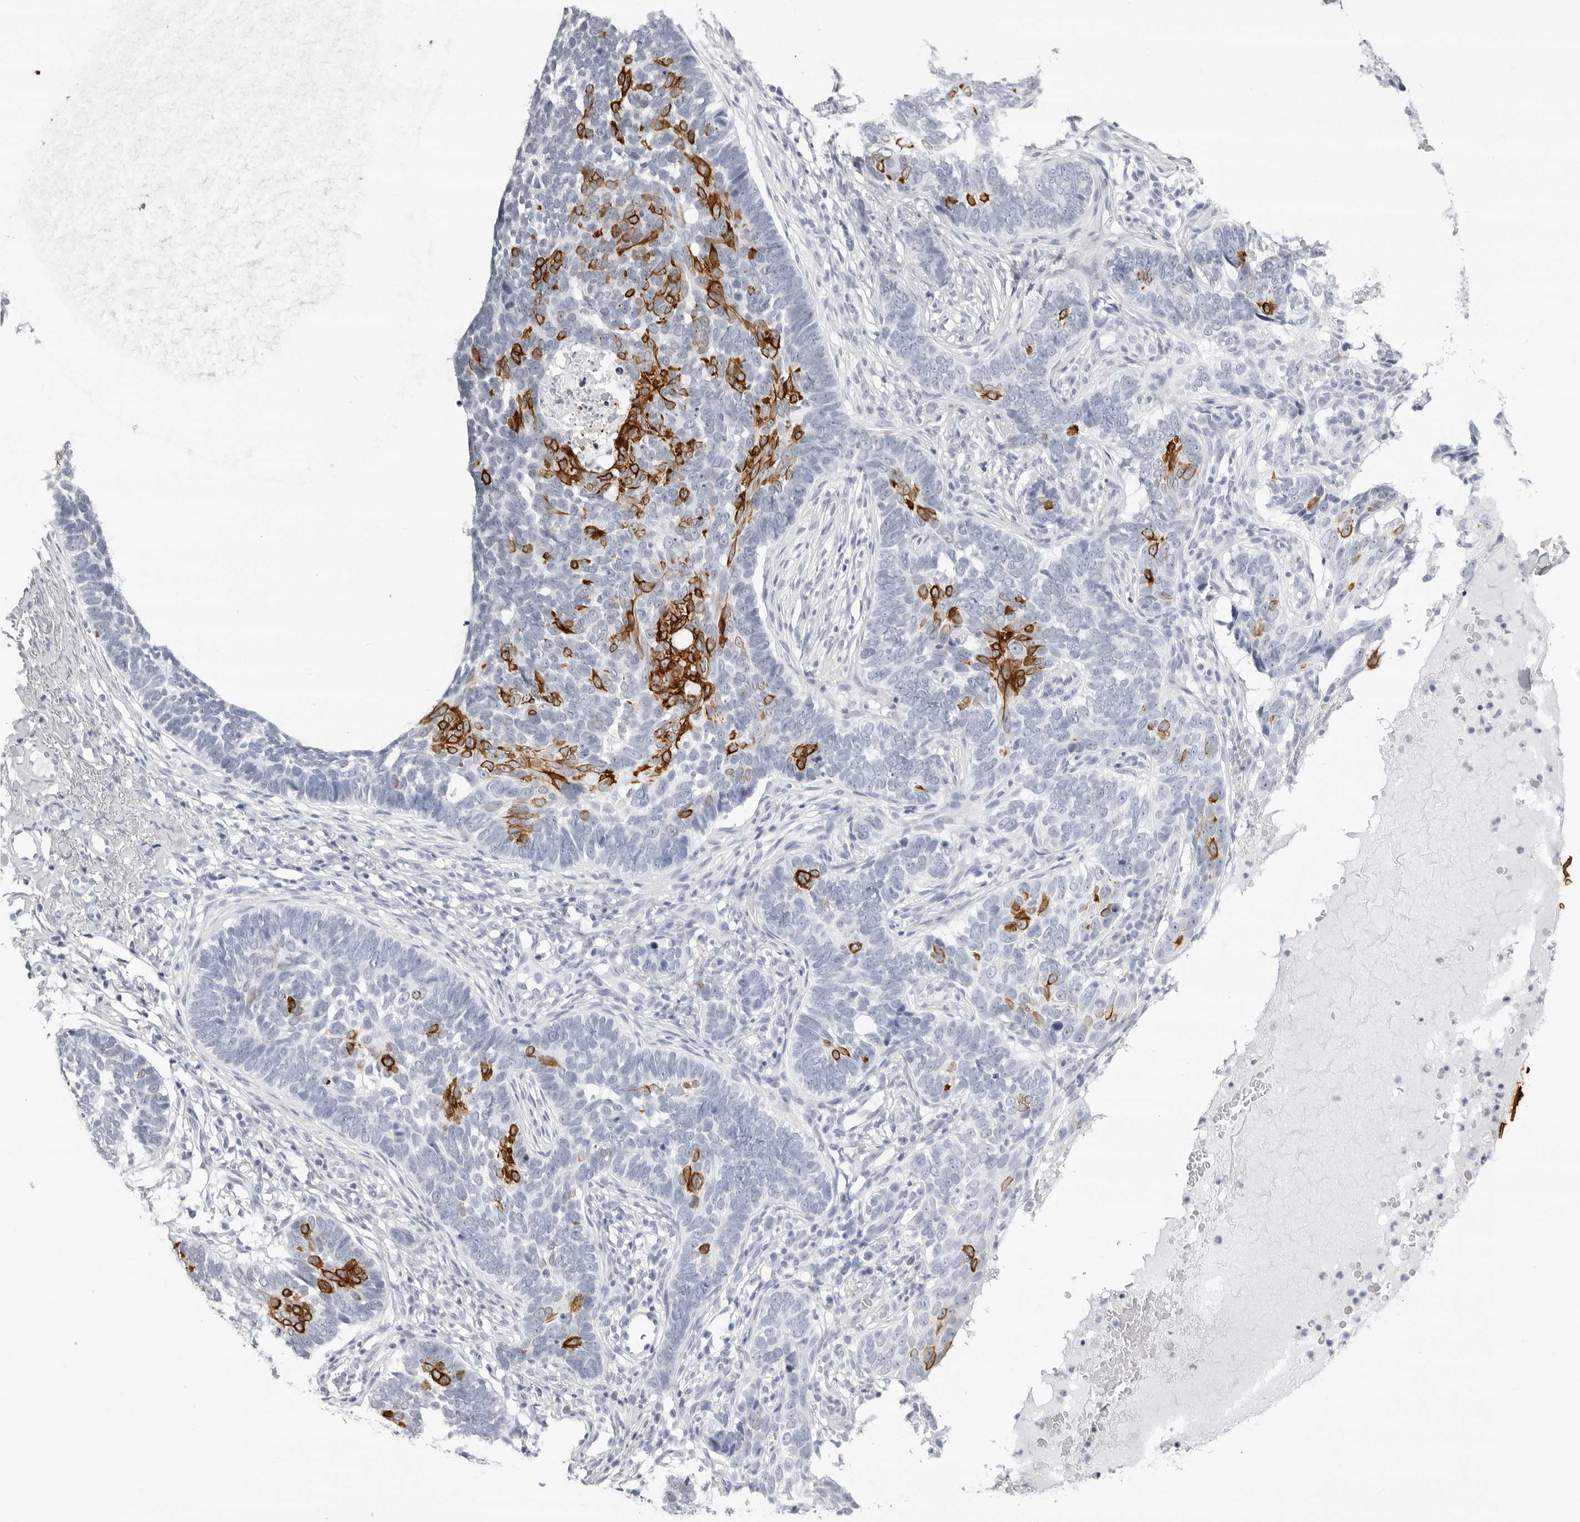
{"staining": {"intensity": "strong", "quantity": "<25%", "location": "cytoplasmic/membranous"}, "tissue": "skin cancer", "cell_type": "Tumor cells", "image_type": "cancer", "snomed": [{"axis": "morphology", "description": "Normal tissue, NOS"}, {"axis": "morphology", "description": "Basal cell carcinoma"}, {"axis": "topography", "description": "Skin"}], "caption": "The histopathology image displays a brown stain indicating the presence of a protein in the cytoplasmic/membranous of tumor cells in basal cell carcinoma (skin).", "gene": "KLK9", "patient": {"sex": "male", "age": 77}}